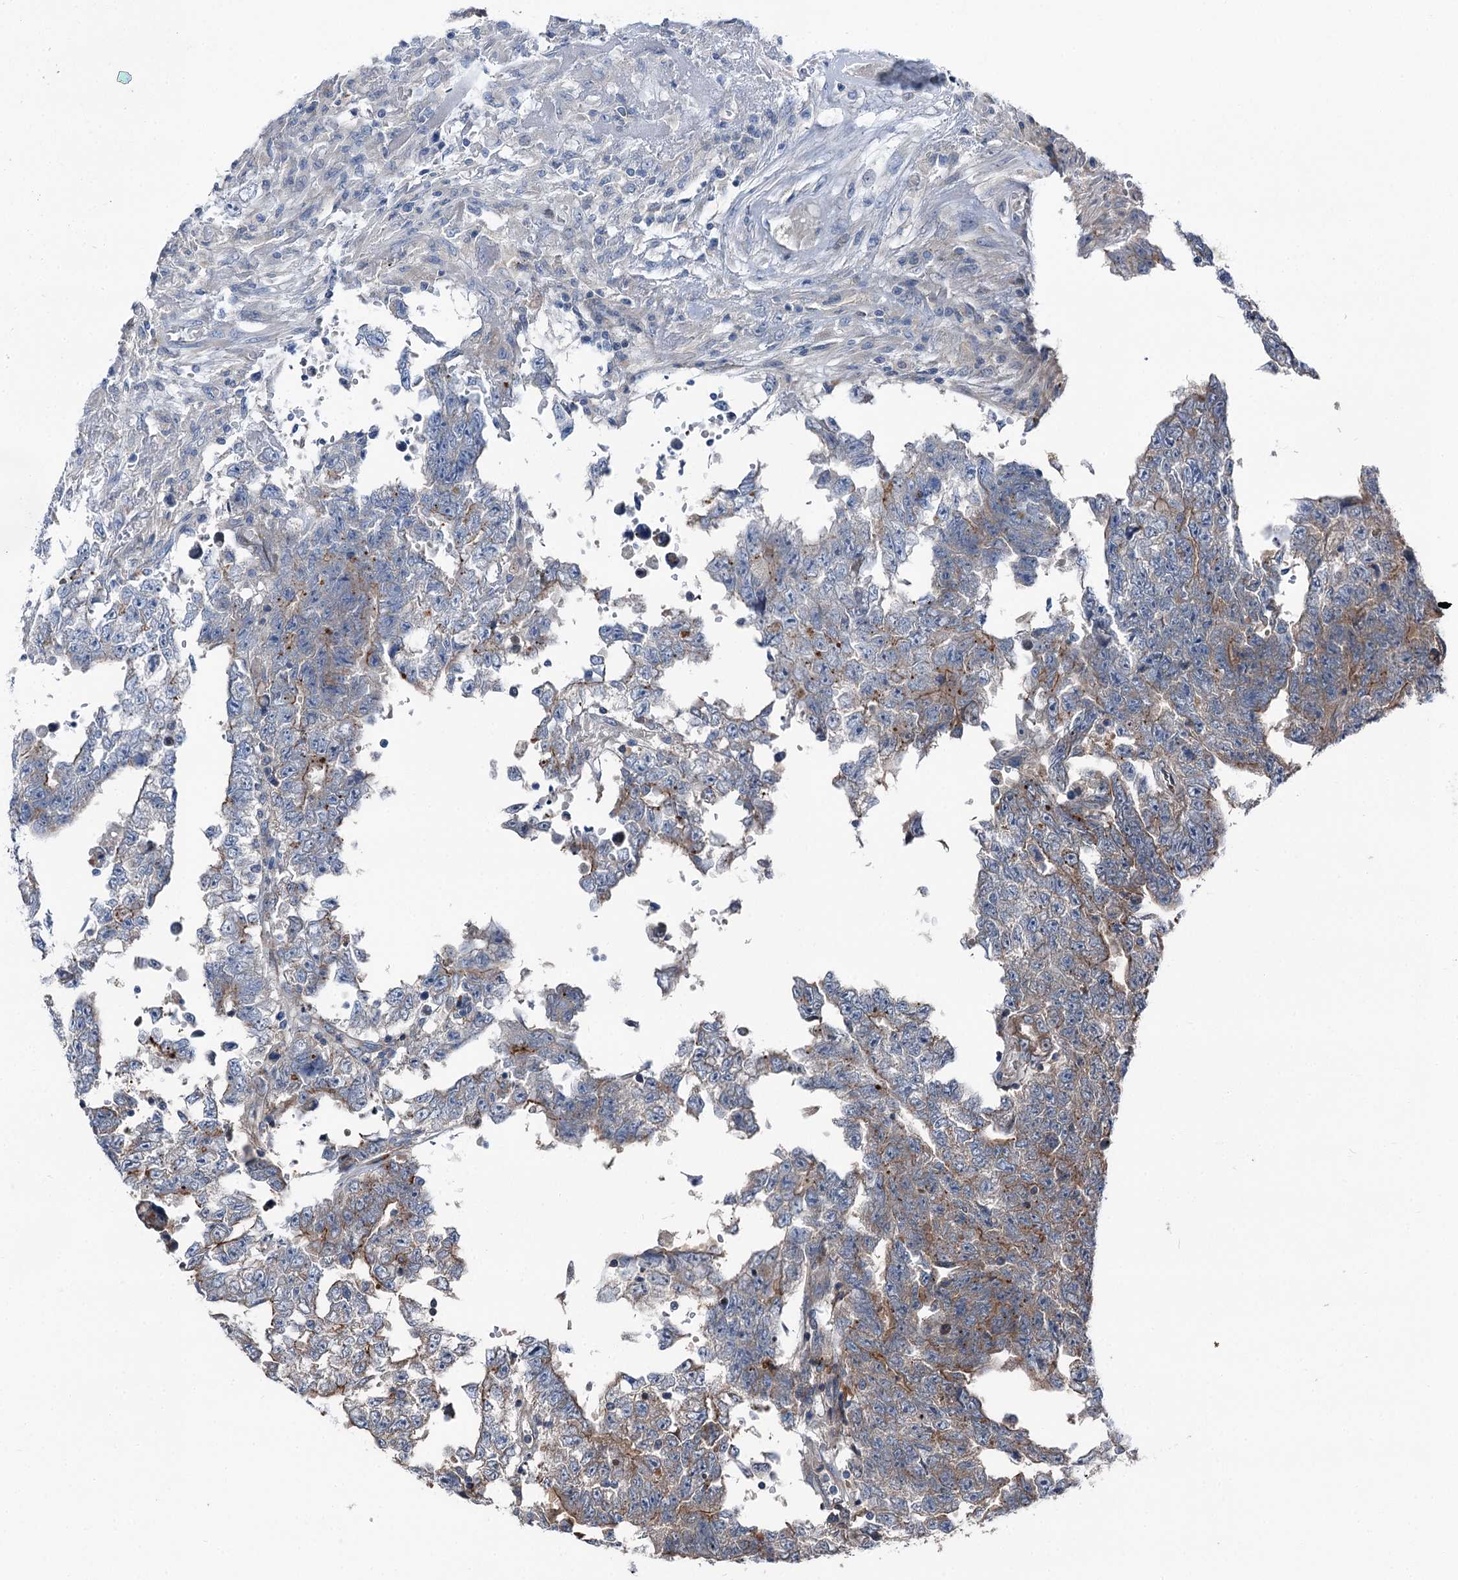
{"staining": {"intensity": "weak", "quantity": "<25%", "location": "cytoplasmic/membranous"}, "tissue": "testis cancer", "cell_type": "Tumor cells", "image_type": "cancer", "snomed": [{"axis": "morphology", "description": "Carcinoma, Embryonal, NOS"}, {"axis": "topography", "description": "Testis"}], "caption": "Immunohistochemistry image of testis cancer stained for a protein (brown), which displays no positivity in tumor cells. (Brightfield microscopy of DAB IHC at high magnification).", "gene": "POLR1D", "patient": {"sex": "male", "age": 25}}